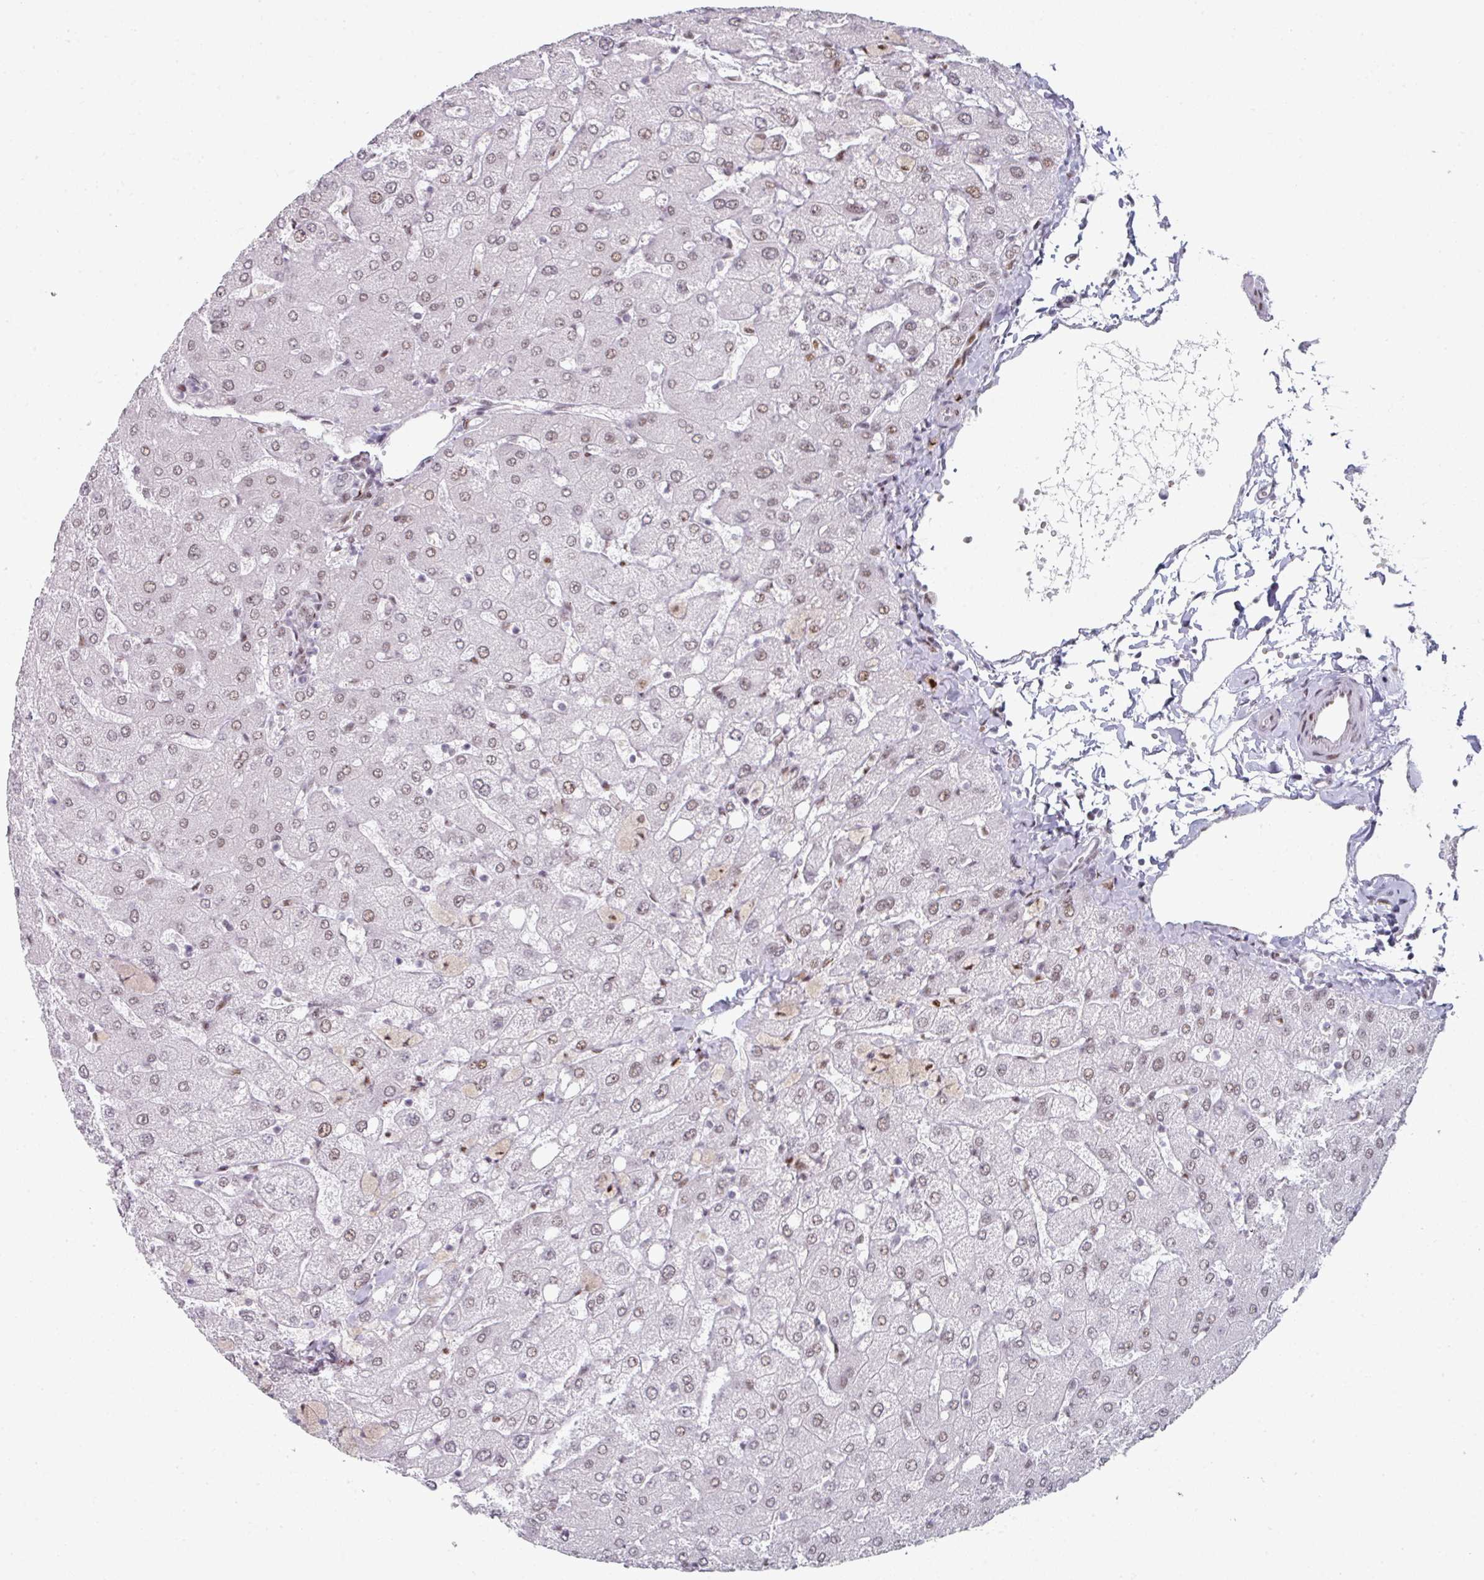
{"staining": {"intensity": "weak", "quantity": ">75%", "location": "nuclear"}, "tissue": "liver", "cell_type": "Cholangiocytes", "image_type": "normal", "snomed": [{"axis": "morphology", "description": "Normal tissue, NOS"}, {"axis": "topography", "description": "Liver"}], "caption": "Immunohistochemistry (DAB) staining of normal human liver displays weak nuclear protein staining in about >75% of cholangiocytes. (brown staining indicates protein expression, while blue staining denotes nuclei).", "gene": "SF3B5", "patient": {"sex": "female", "age": 54}}